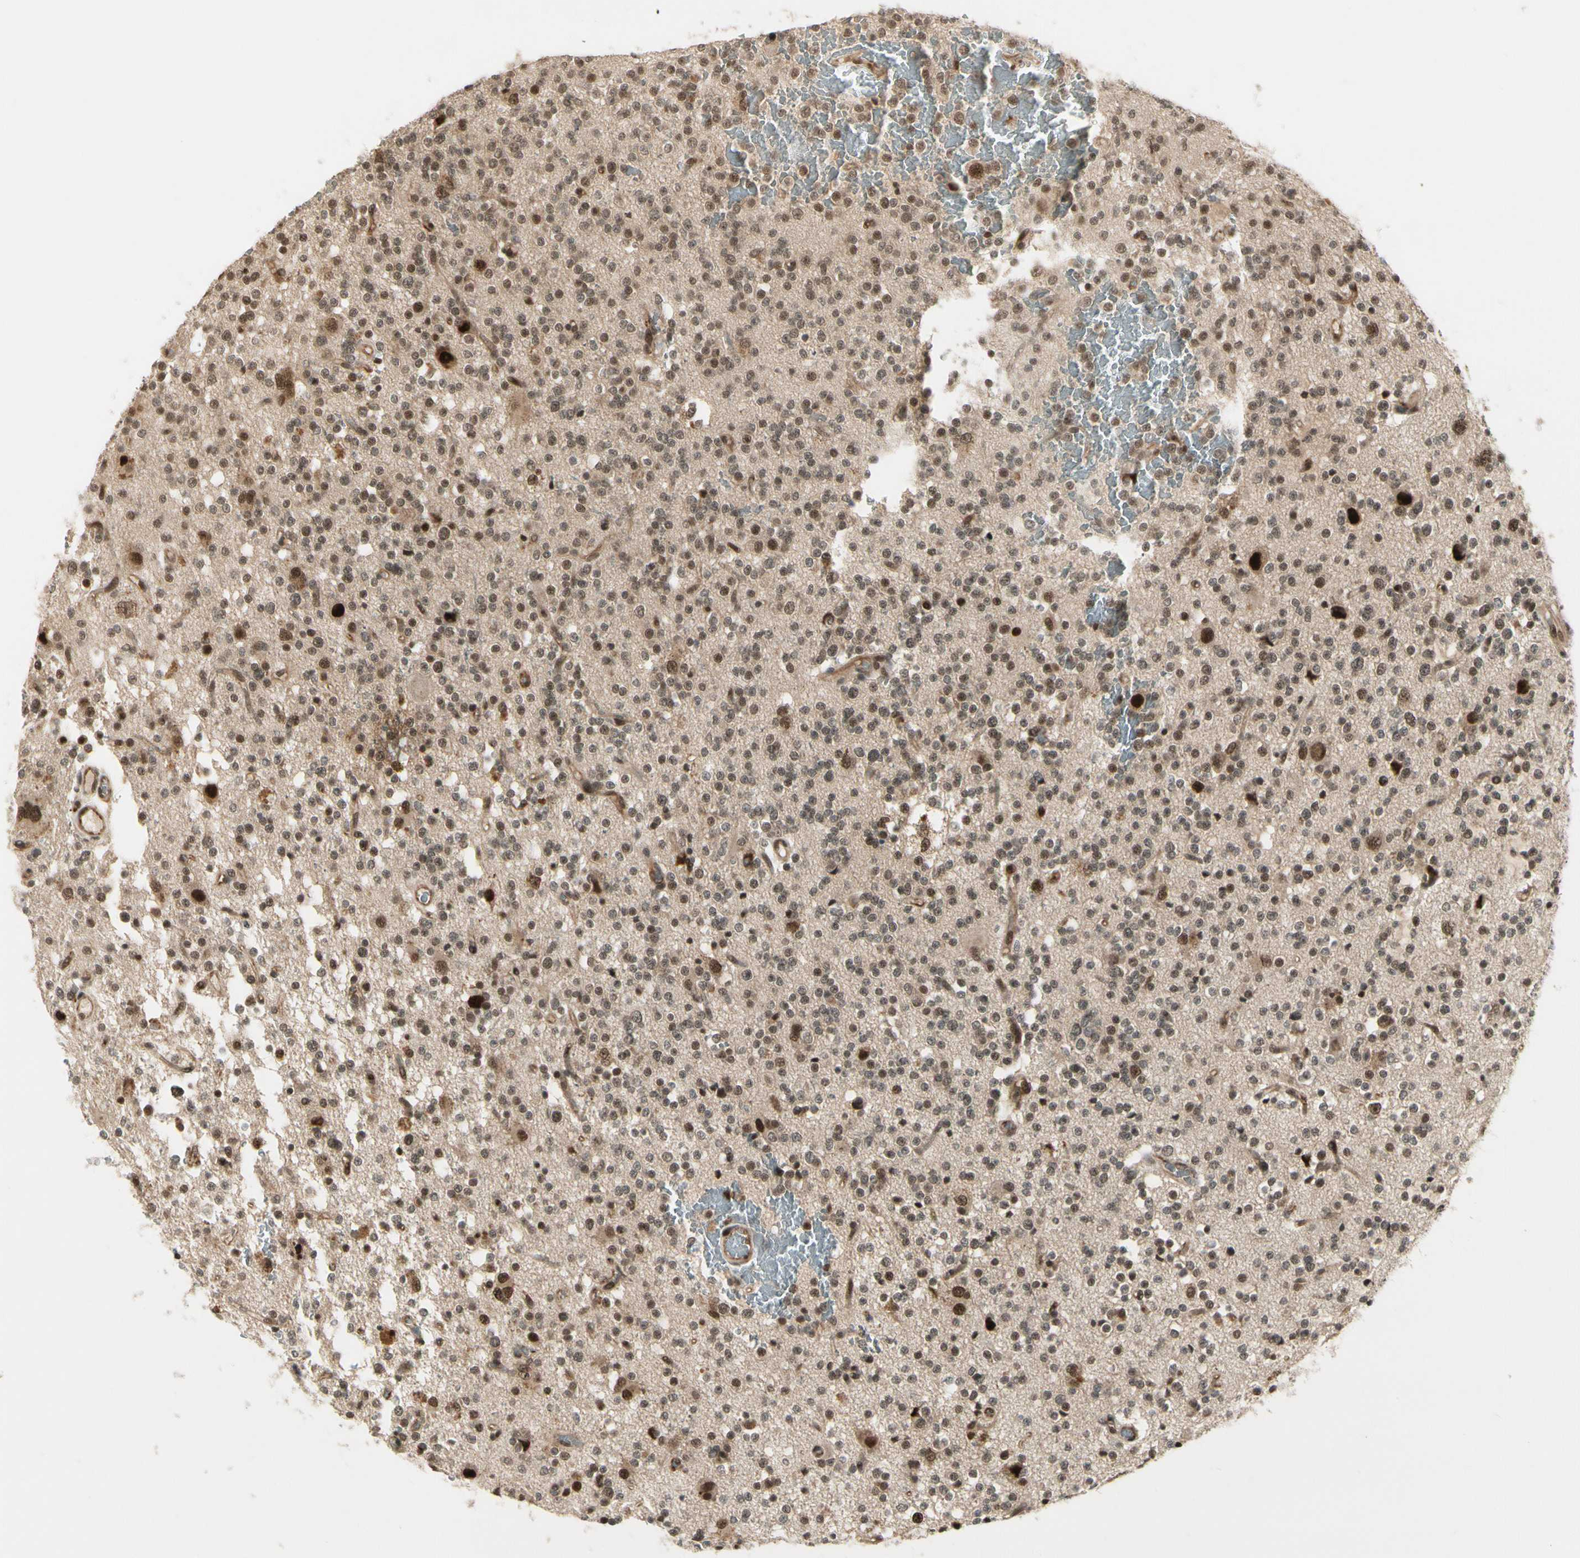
{"staining": {"intensity": "moderate", "quantity": "25%-75%", "location": "nuclear"}, "tissue": "glioma", "cell_type": "Tumor cells", "image_type": "cancer", "snomed": [{"axis": "morphology", "description": "Glioma, malignant, High grade"}, {"axis": "topography", "description": "Brain"}], "caption": "An IHC image of tumor tissue is shown. Protein staining in brown labels moderate nuclear positivity in malignant glioma (high-grade) within tumor cells.", "gene": "CDK11A", "patient": {"sex": "male", "age": 47}}